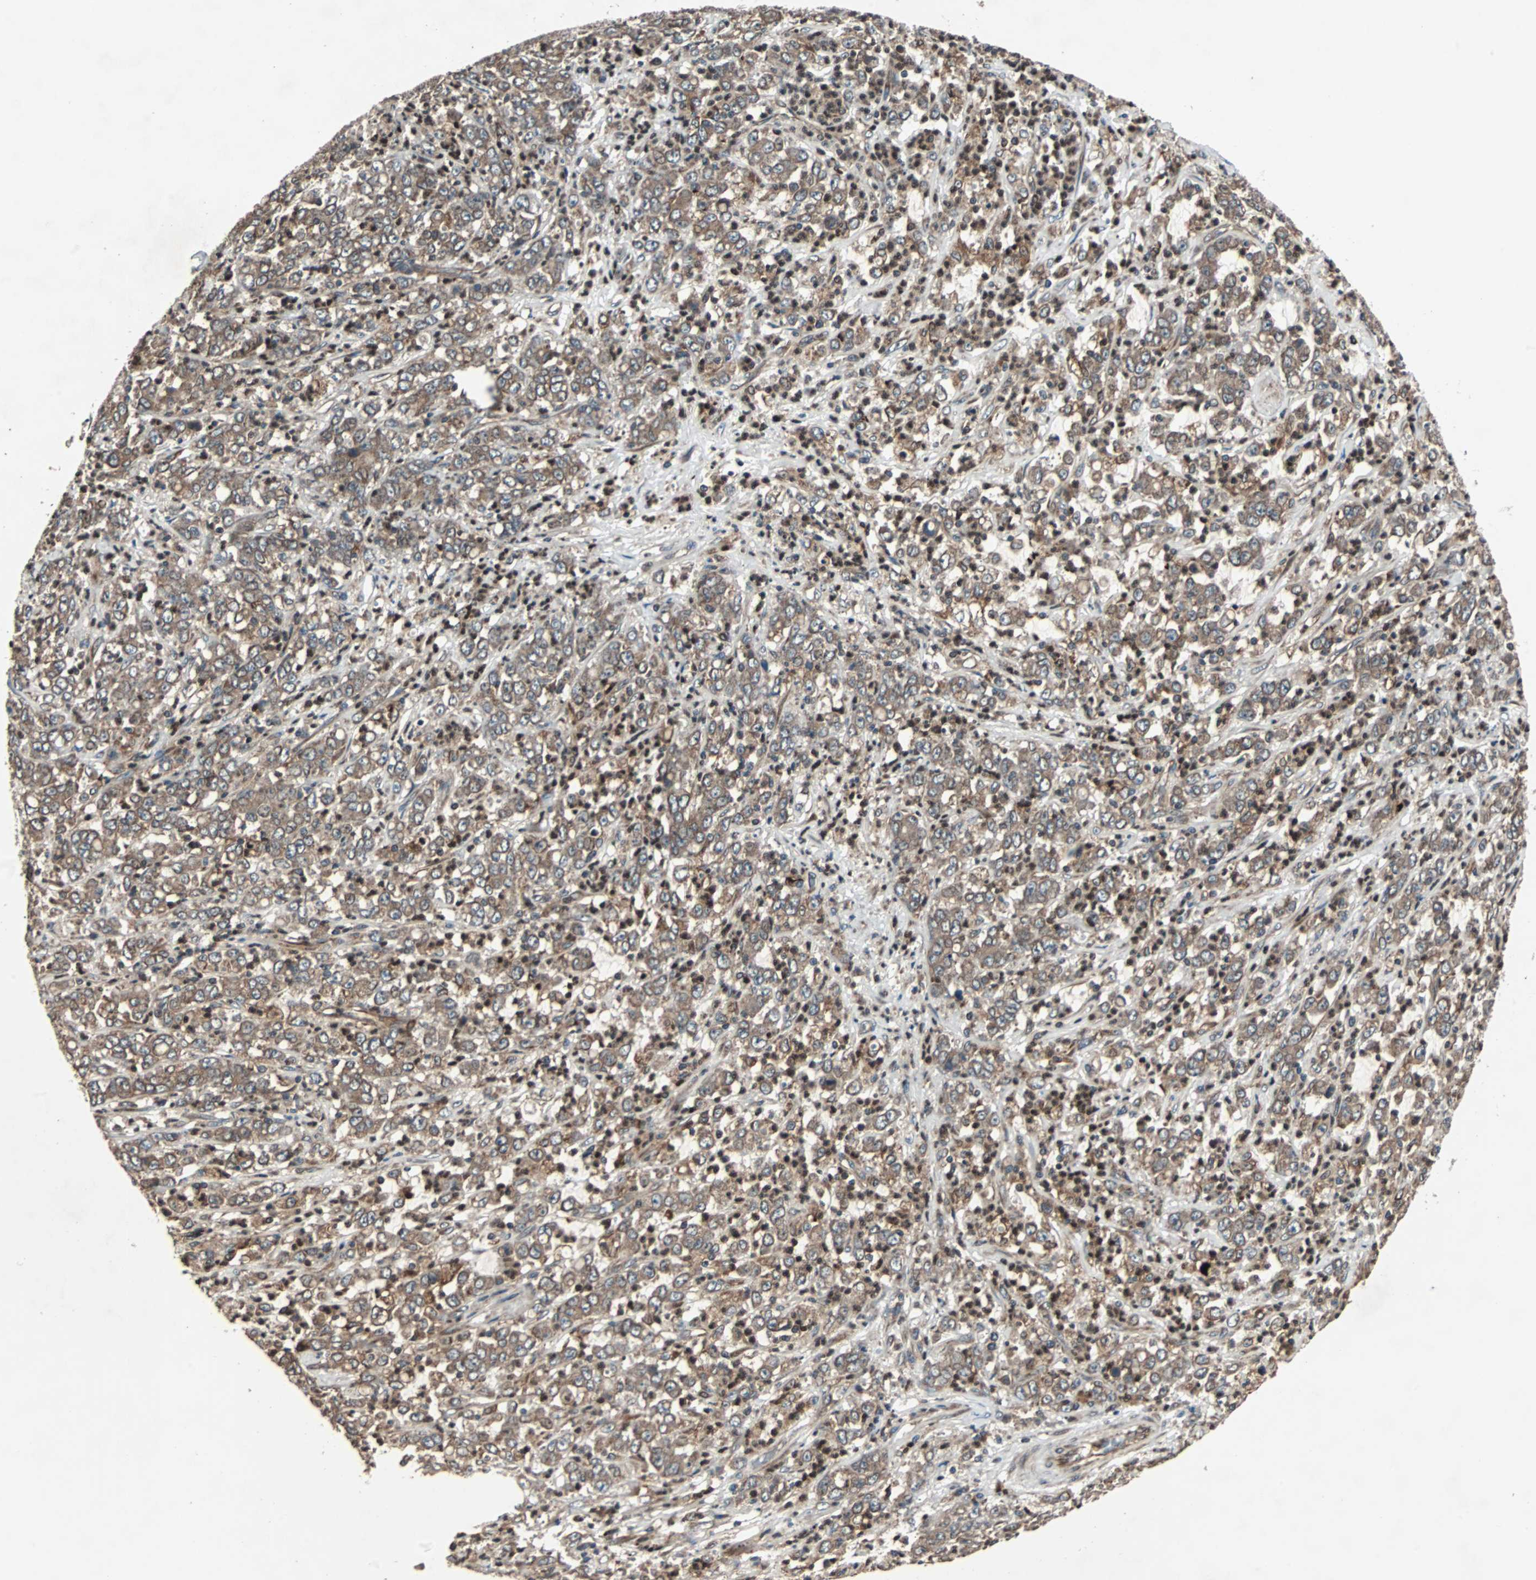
{"staining": {"intensity": "moderate", "quantity": ">75%", "location": "cytoplasmic/membranous"}, "tissue": "stomach cancer", "cell_type": "Tumor cells", "image_type": "cancer", "snomed": [{"axis": "morphology", "description": "Adenocarcinoma, NOS"}, {"axis": "topography", "description": "Stomach, lower"}], "caption": "Protein staining of stomach adenocarcinoma tissue displays moderate cytoplasmic/membranous staining in approximately >75% of tumor cells. The staining is performed using DAB brown chromogen to label protein expression. The nuclei are counter-stained blue using hematoxylin.", "gene": "RAB7A", "patient": {"sex": "female", "age": 71}}